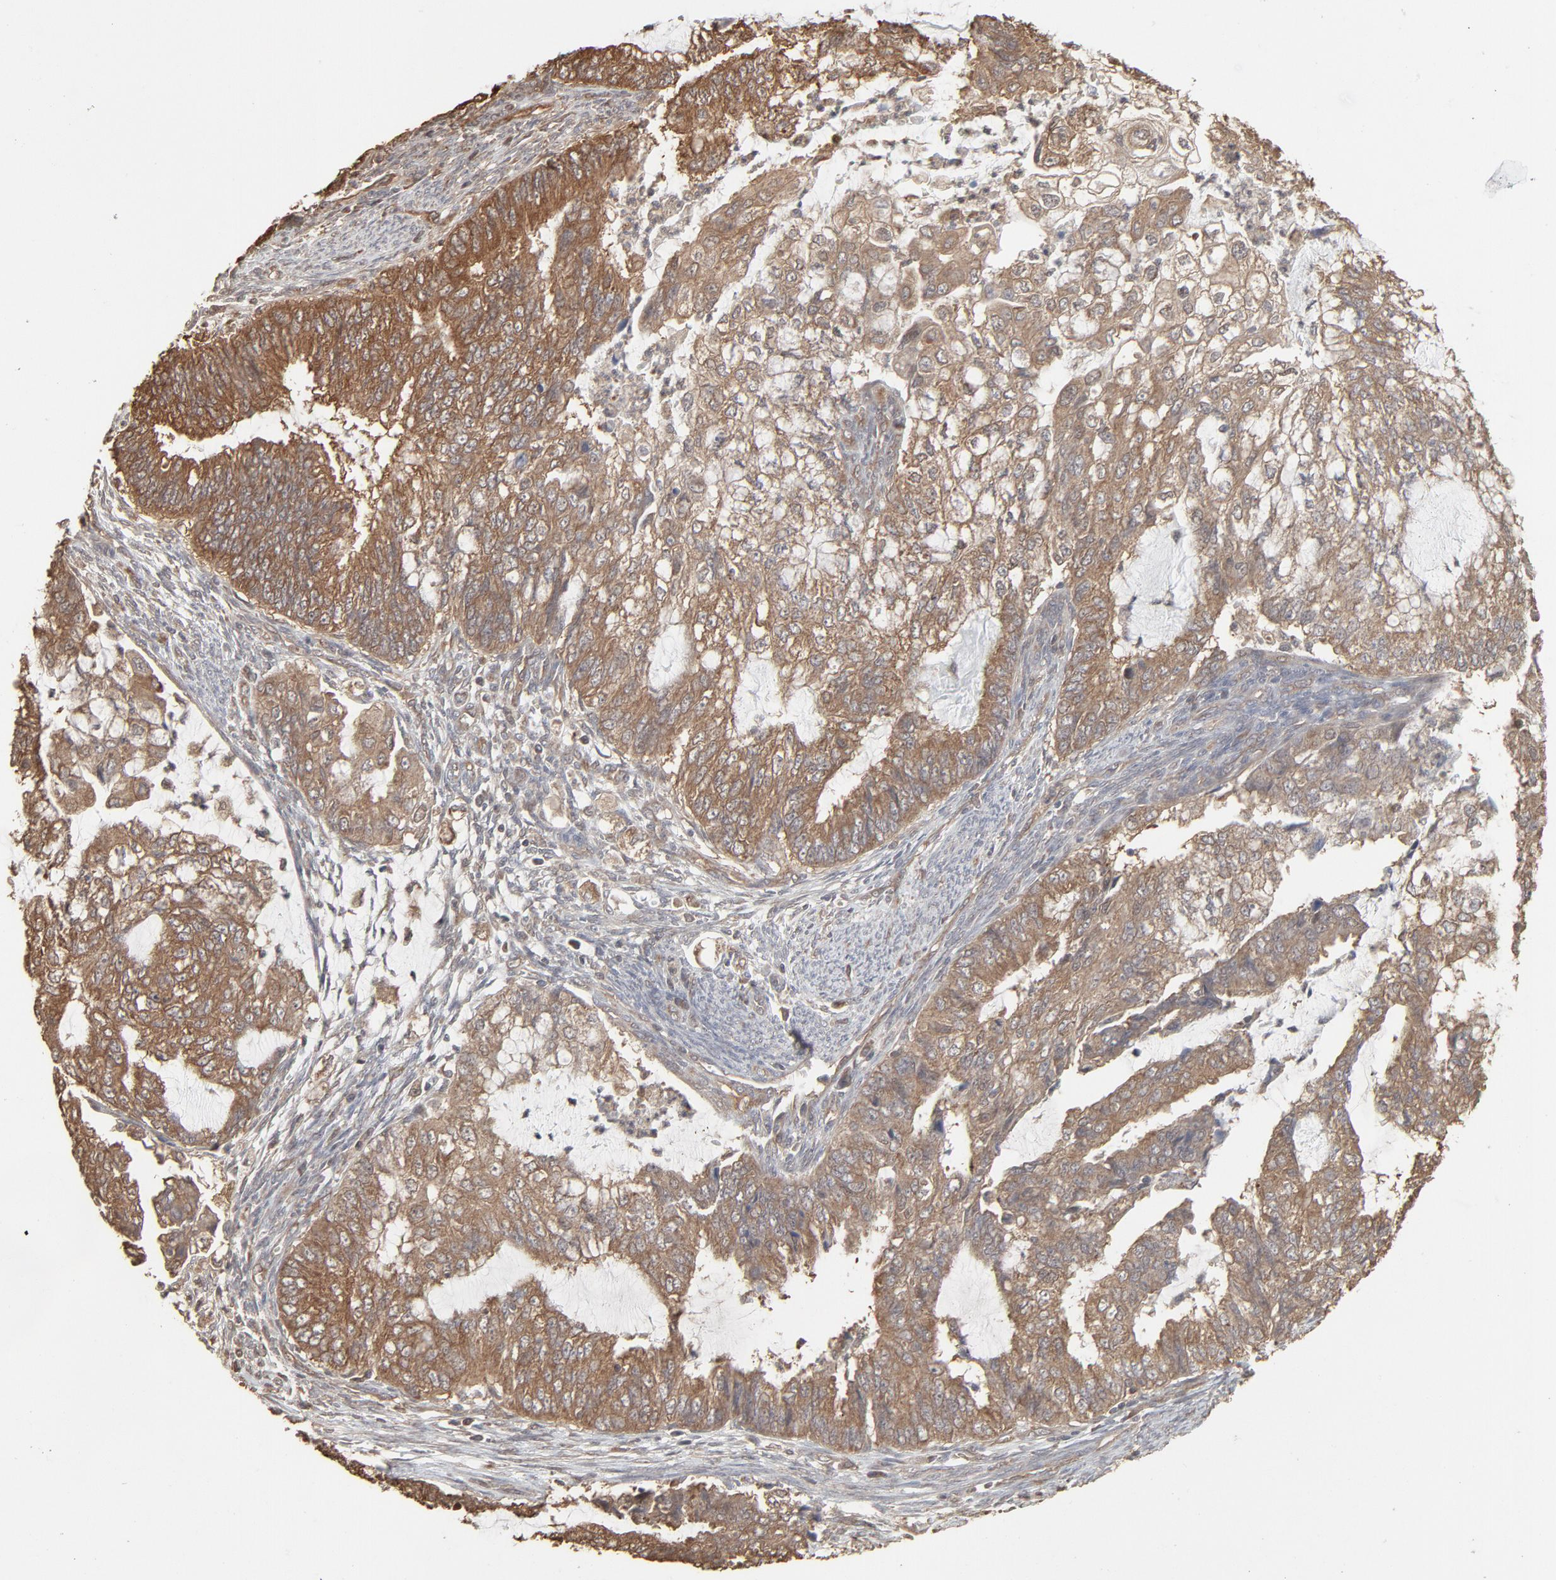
{"staining": {"intensity": "moderate", "quantity": ">75%", "location": "cytoplasmic/membranous"}, "tissue": "endometrial cancer", "cell_type": "Tumor cells", "image_type": "cancer", "snomed": [{"axis": "morphology", "description": "Adenocarcinoma, NOS"}, {"axis": "topography", "description": "Endometrium"}], "caption": "Brown immunohistochemical staining in human endometrial cancer (adenocarcinoma) demonstrates moderate cytoplasmic/membranous positivity in approximately >75% of tumor cells.", "gene": "PPP2CA", "patient": {"sex": "female", "age": 75}}